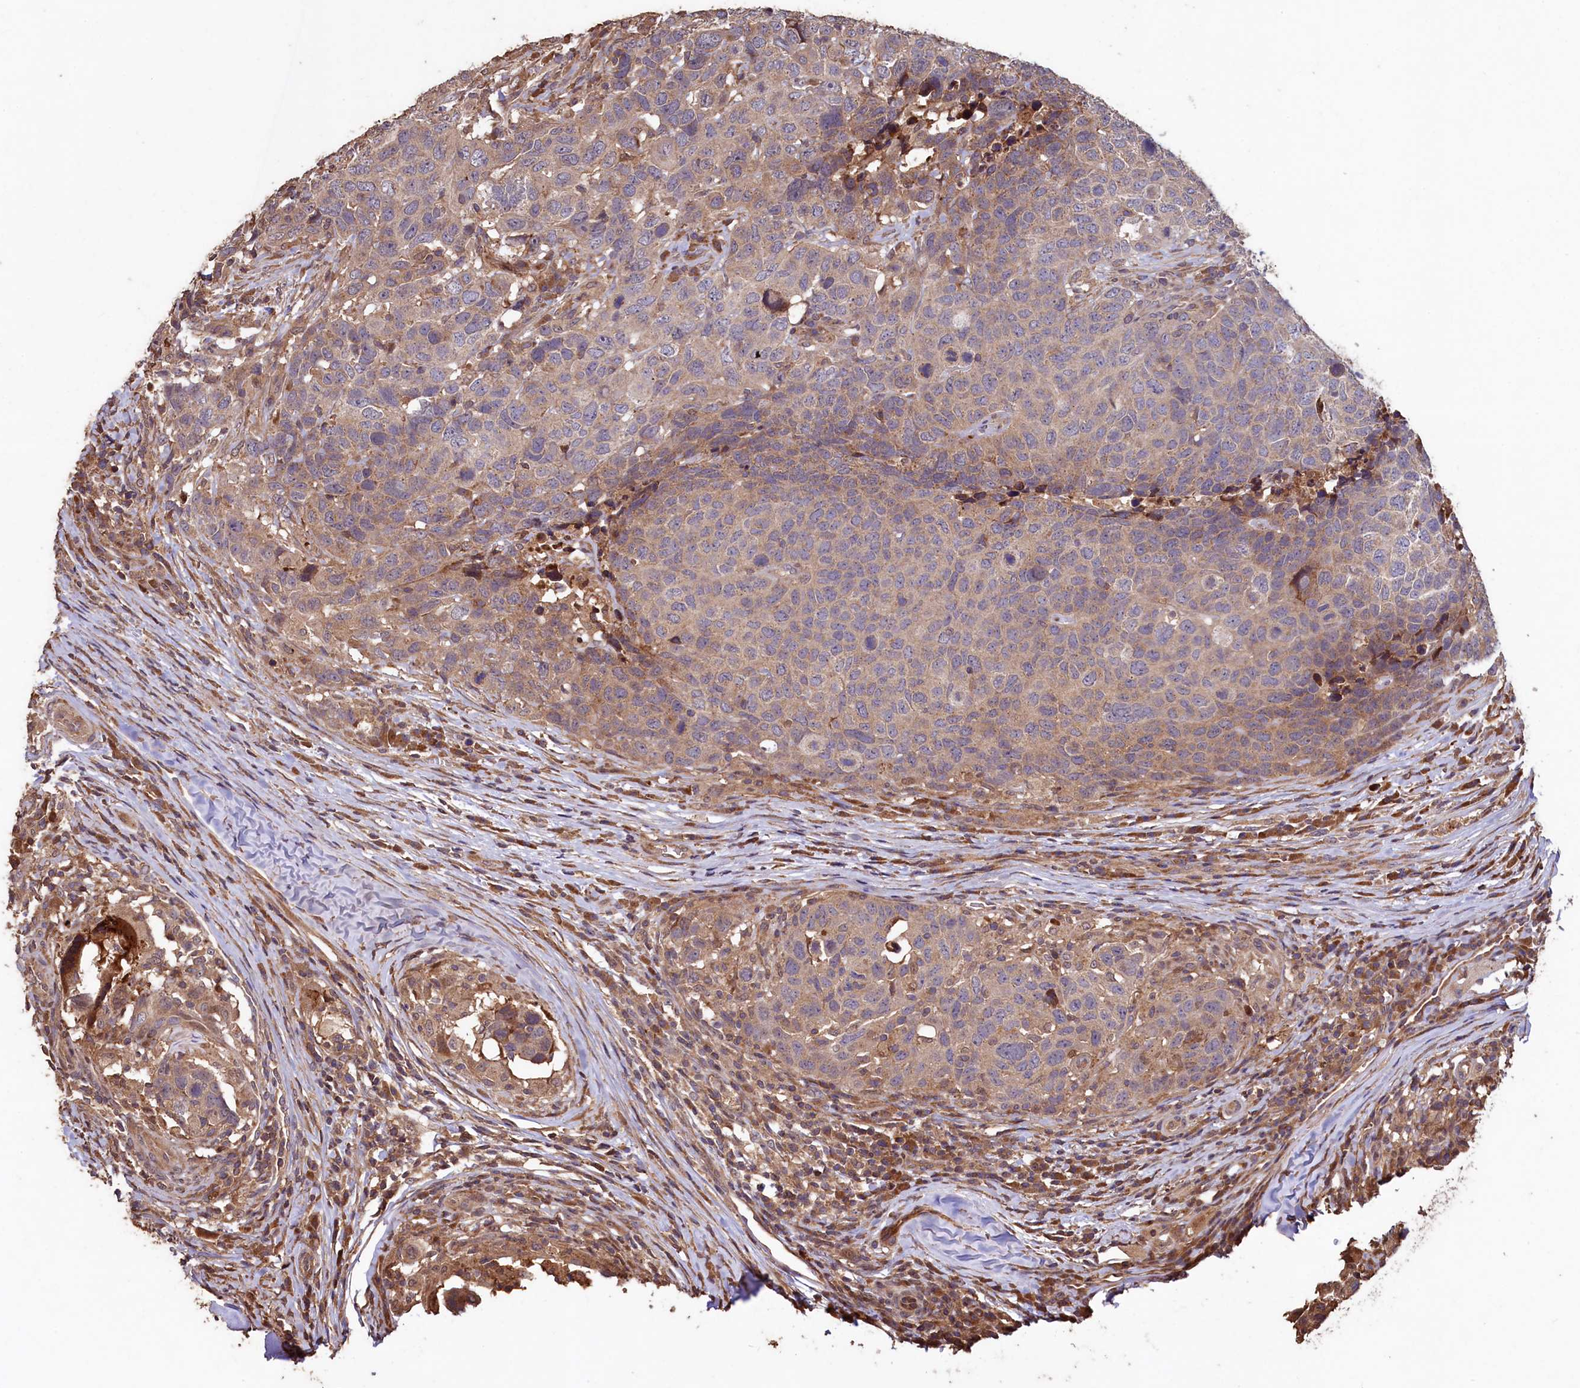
{"staining": {"intensity": "weak", "quantity": "25%-75%", "location": "cytoplasmic/membranous"}, "tissue": "head and neck cancer", "cell_type": "Tumor cells", "image_type": "cancer", "snomed": [{"axis": "morphology", "description": "Squamous cell carcinoma, NOS"}, {"axis": "topography", "description": "Head-Neck"}], "caption": "Brown immunohistochemical staining in human head and neck cancer demonstrates weak cytoplasmic/membranous positivity in approximately 25%-75% of tumor cells. Nuclei are stained in blue.", "gene": "TMEM98", "patient": {"sex": "male", "age": 66}}